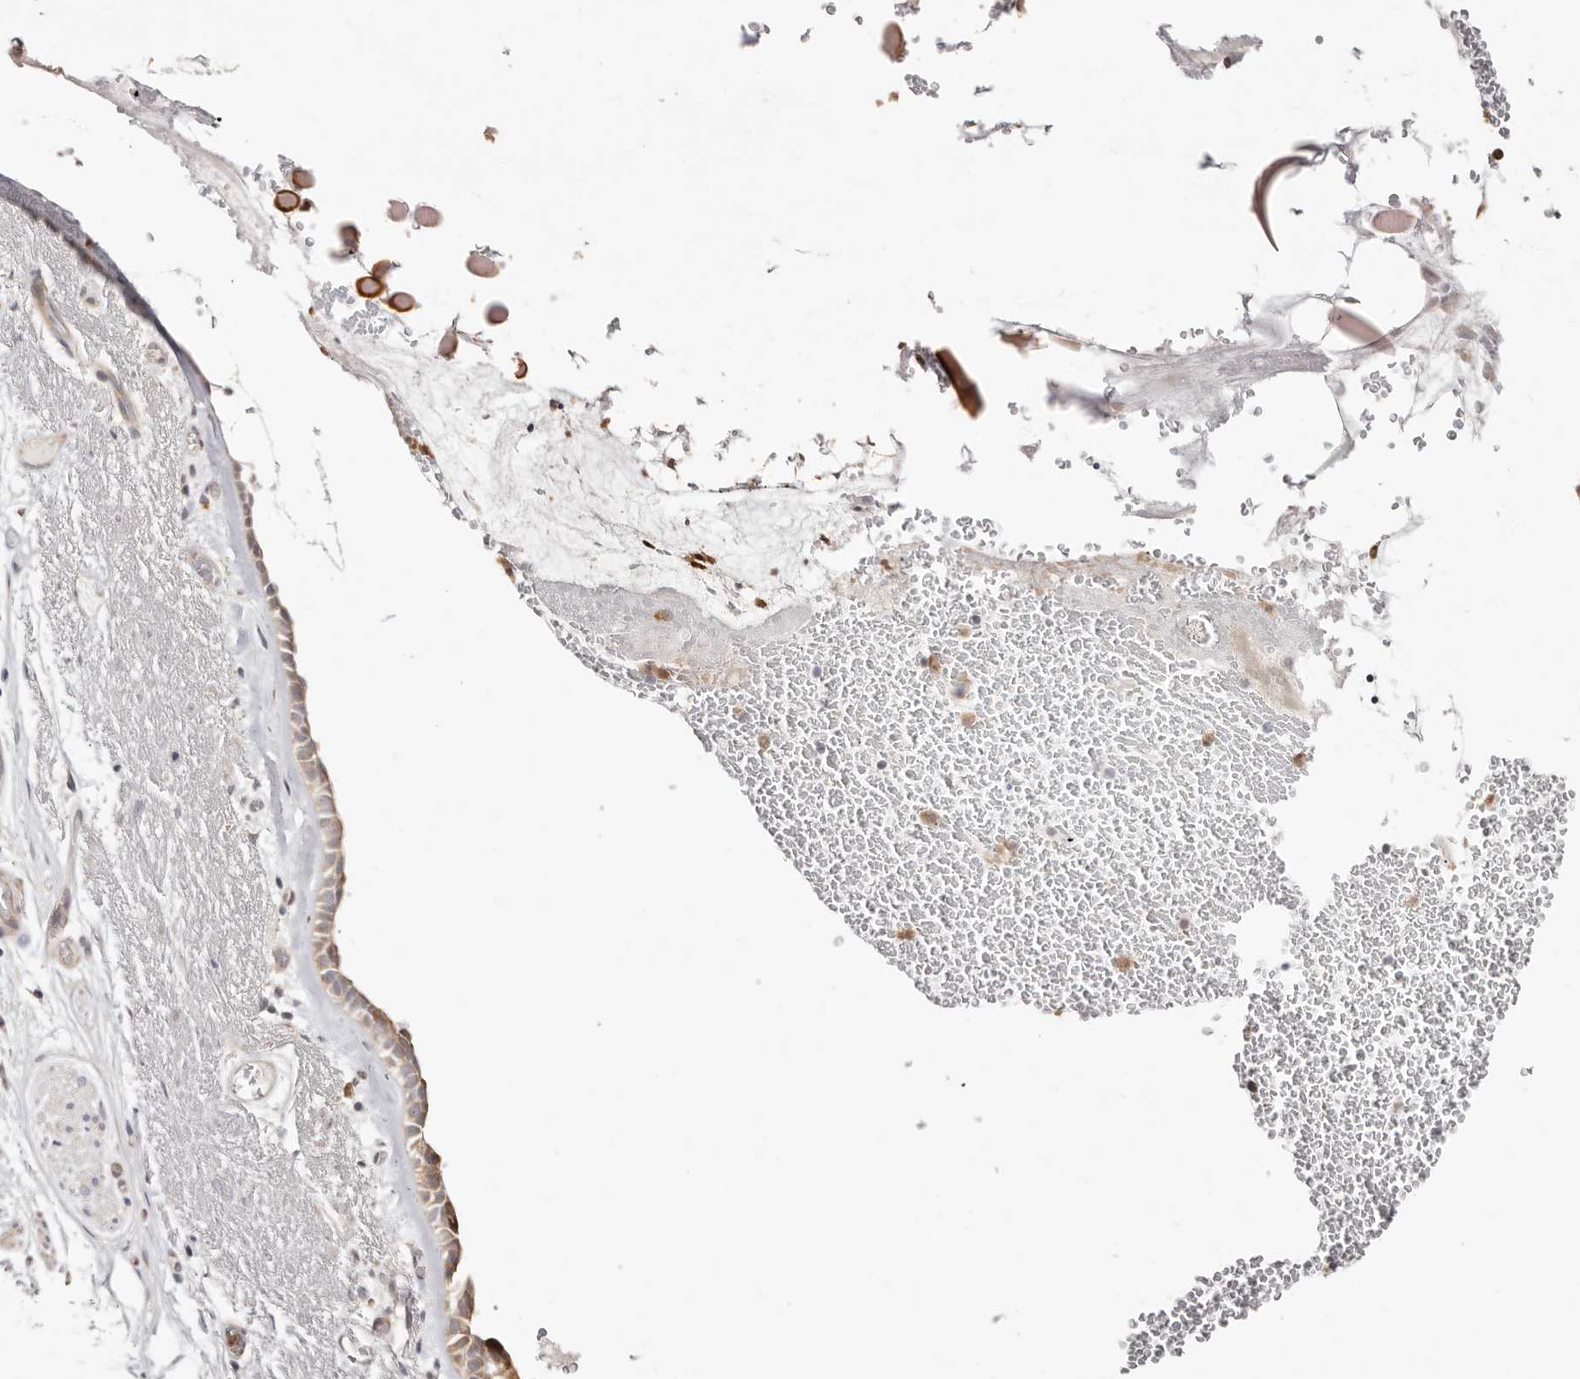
{"staining": {"intensity": "moderate", "quantity": "25%-75%", "location": "cytoplasmic/membranous"}, "tissue": "bronchus", "cell_type": "Respiratory epithelial cells", "image_type": "normal", "snomed": [{"axis": "morphology", "description": "Normal tissue, NOS"}, {"axis": "morphology", "description": "Squamous cell carcinoma, NOS"}, {"axis": "topography", "description": "Lymph node"}, {"axis": "topography", "description": "Bronchus"}, {"axis": "topography", "description": "Lung"}], "caption": "Immunohistochemistry (IHC) micrograph of benign human bronchus stained for a protein (brown), which demonstrates medium levels of moderate cytoplasmic/membranous positivity in about 25%-75% of respiratory epithelial cells.", "gene": "BCL2L15", "patient": {"sex": "male", "age": 66}}